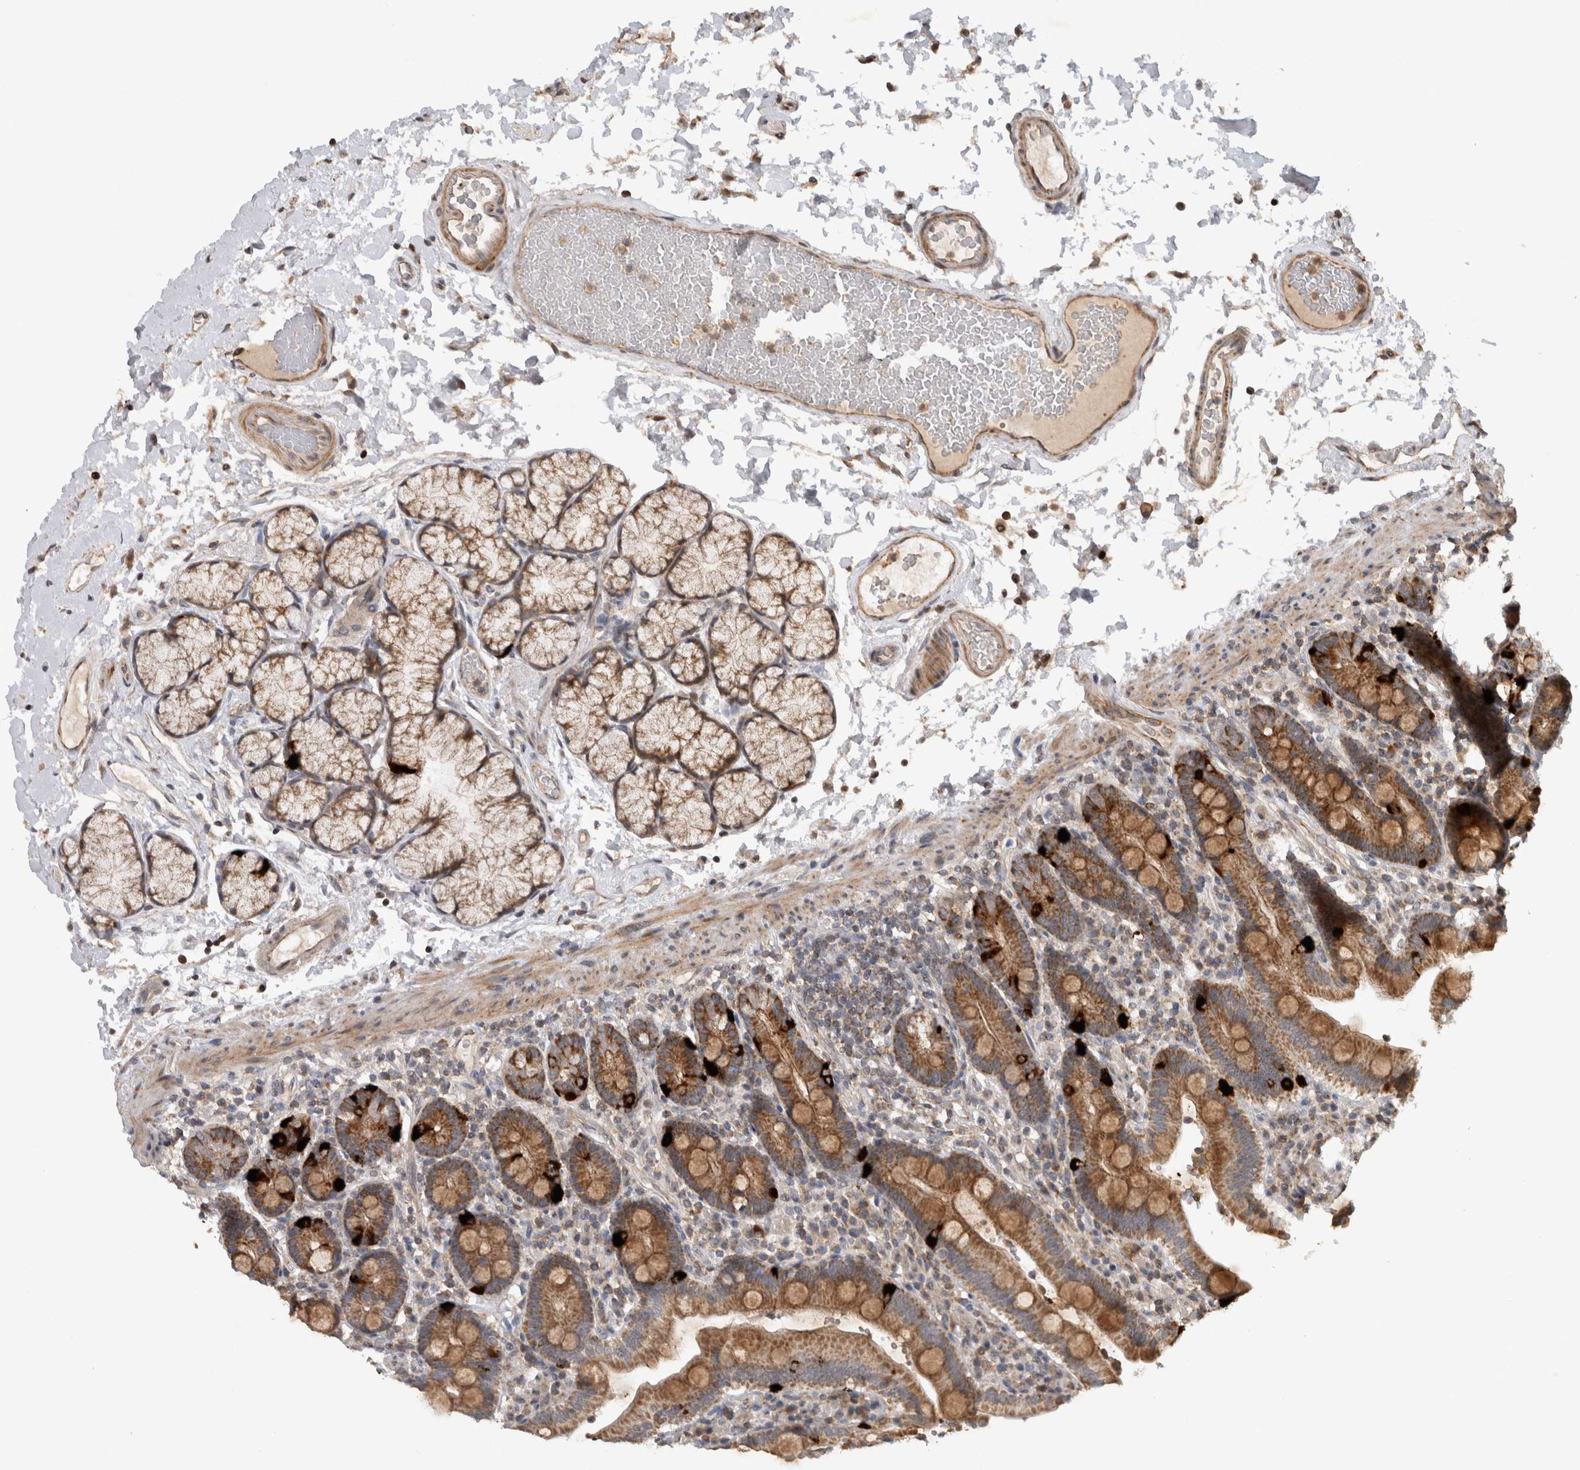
{"staining": {"intensity": "moderate", "quantity": ">75%", "location": "cytoplasmic/membranous"}, "tissue": "duodenum", "cell_type": "Glandular cells", "image_type": "normal", "snomed": [{"axis": "morphology", "description": "Normal tissue, NOS"}, {"axis": "topography", "description": "Small intestine, NOS"}], "caption": "A high-resolution image shows immunohistochemistry (IHC) staining of normal duodenum, which demonstrates moderate cytoplasmic/membranous positivity in about >75% of glandular cells.", "gene": "KCNIP1", "patient": {"sex": "female", "age": 71}}